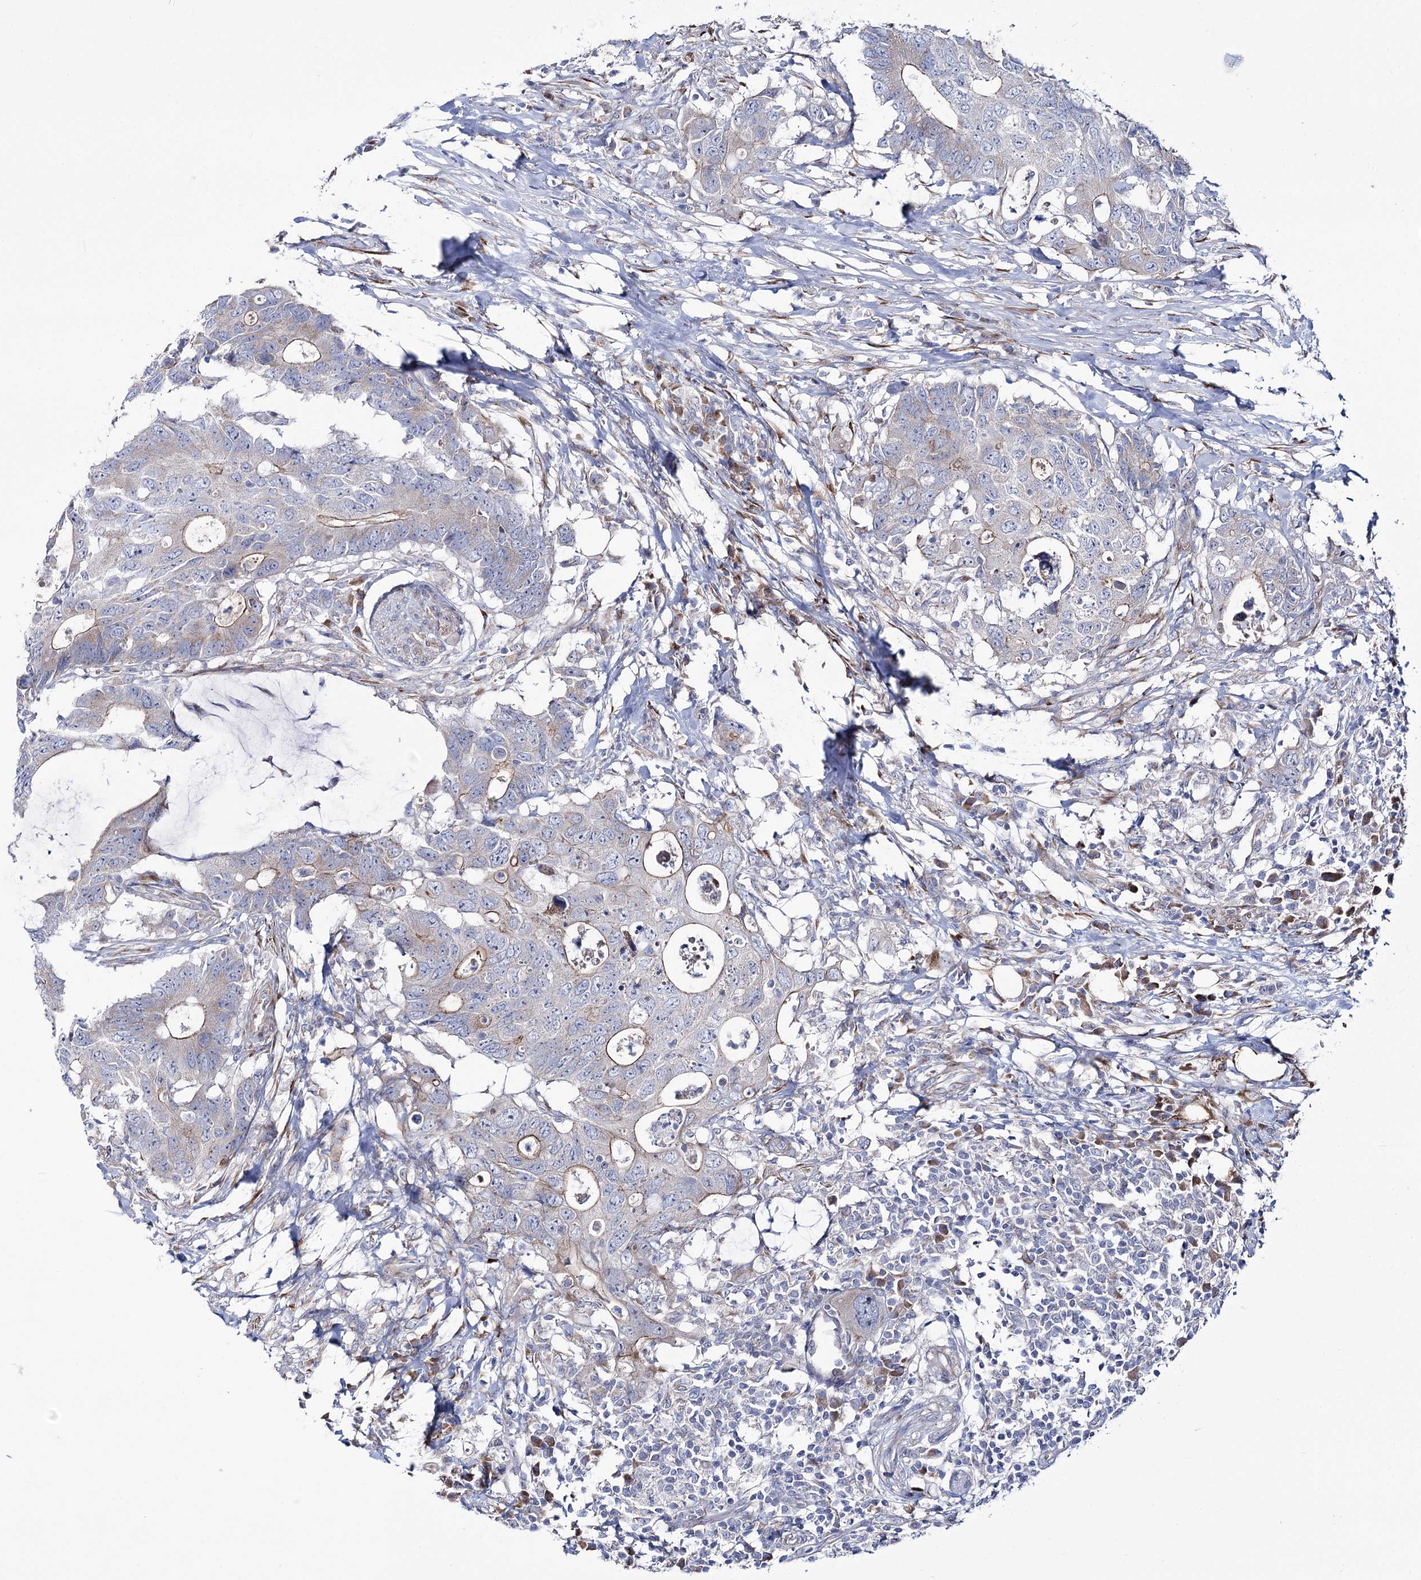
{"staining": {"intensity": "weak", "quantity": "<25%", "location": "cytoplasmic/membranous"}, "tissue": "colorectal cancer", "cell_type": "Tumor cells", "image_type": "cancer", "snomed": [{"axis": "morphology", "description": "Adenocarcinoma, NOS"}, {"axis": "topography", "description": "Colon"}], "caption": "DAB immunohistochemical staining of adenocarcinoma (colorectal) shows no significant positivity in tumor cells.", "gene": "METTL5", "patient": {"sex": "male", "age": 71}}